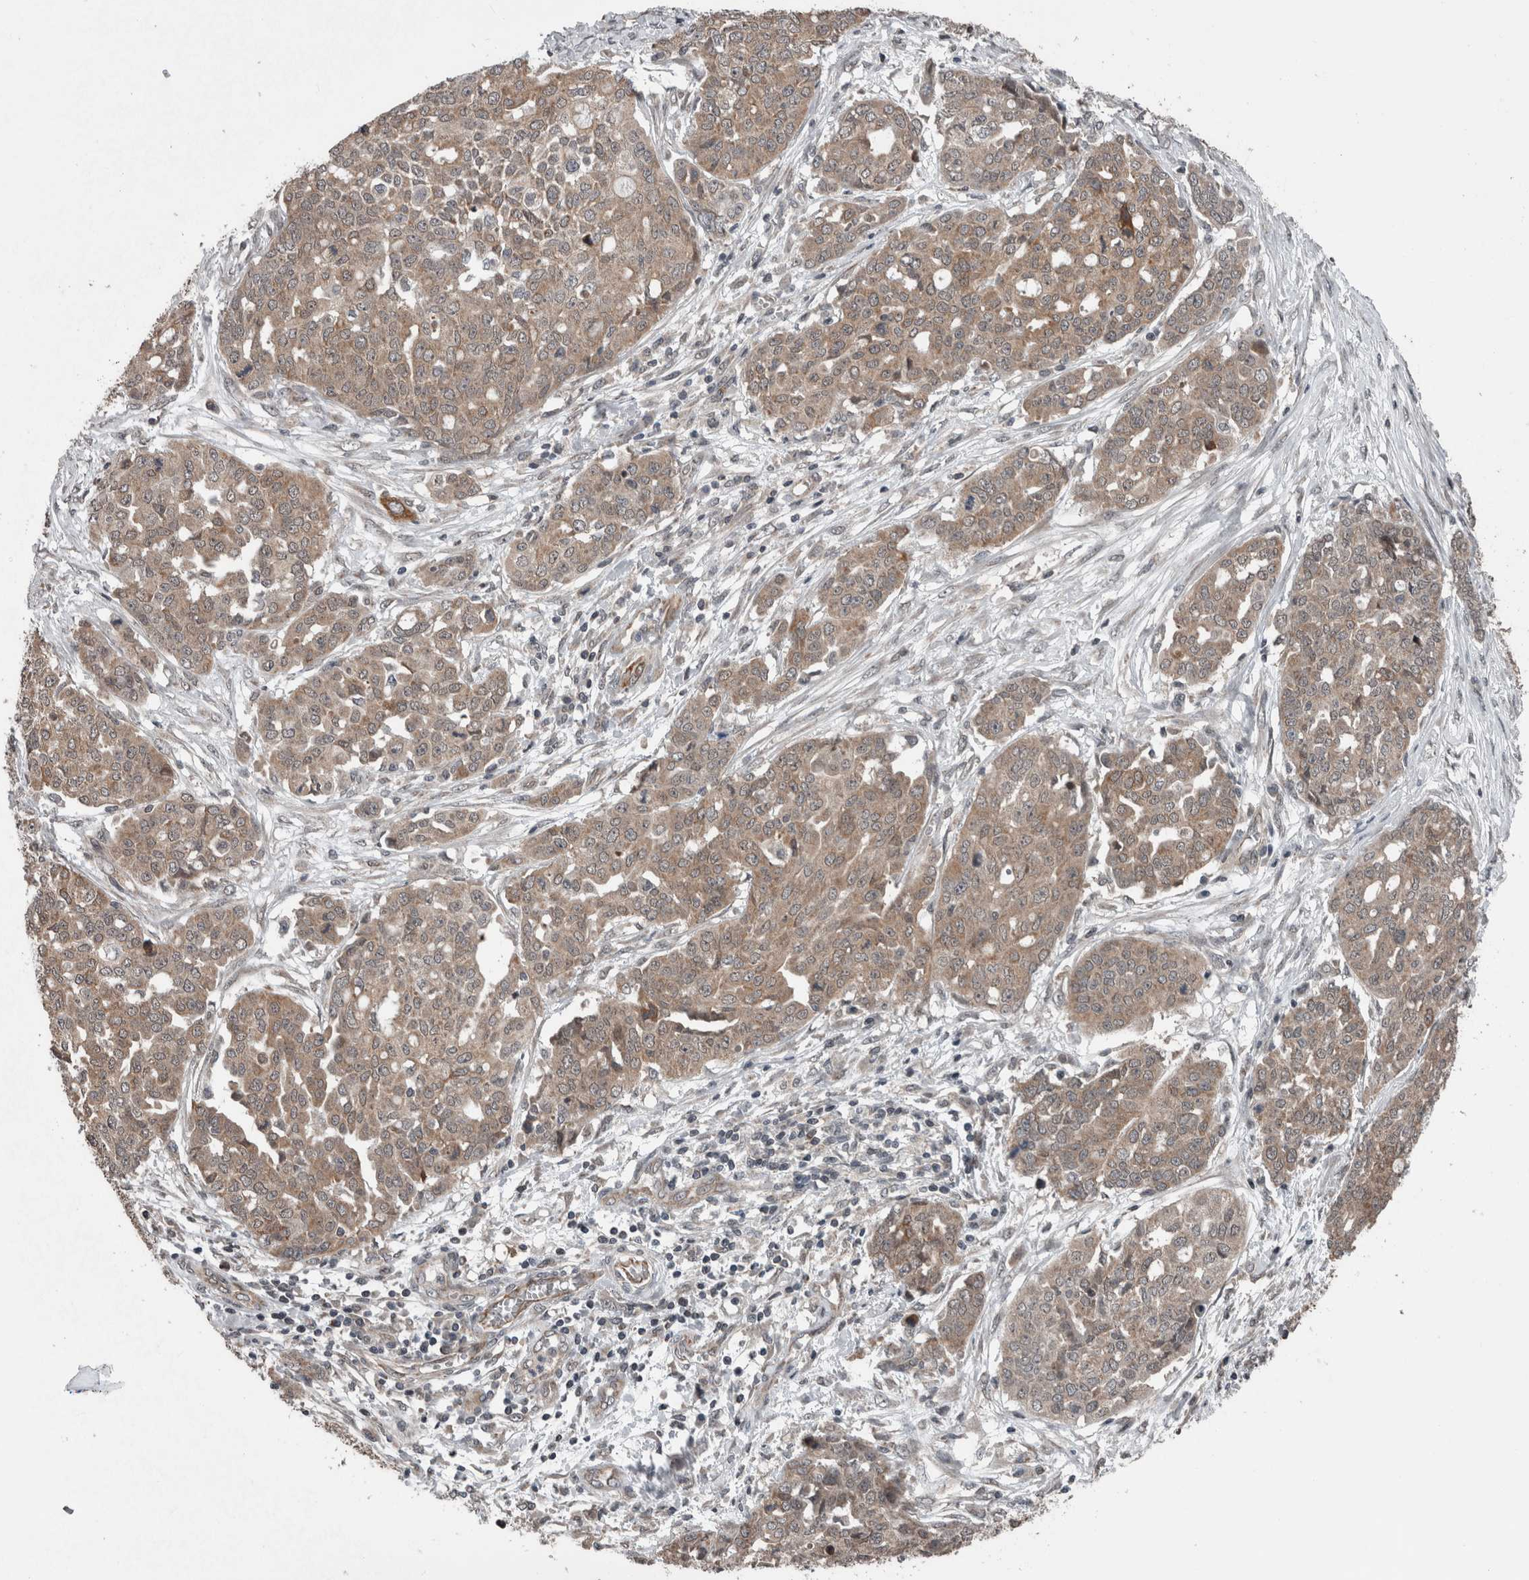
{"staining": {"intensity": "weak", "quantity": ">75%", "location": "cytoplasmic/membranous"}, "tissue": "ovarian cancer", "cell_type": "Tumor cells", "image_type": "cancer", "snomed": [{"axis": "morphology", "description": "Cystadenocarcinoma, serous, NOS"}, {"axis": "topography", "description": "Soft tissue"}, {"axis": "topography", "description": "Ovary"}], "caption": "This image displays immunohistochemistry (IHC) staining of human ovarian serous cystadenocarcinoma, with low weak cytoplasmic/membranous staining in approximately >75% of tumor cells.", "gene": "ENY2", "patient": {"sex": "female", "age": 57}}